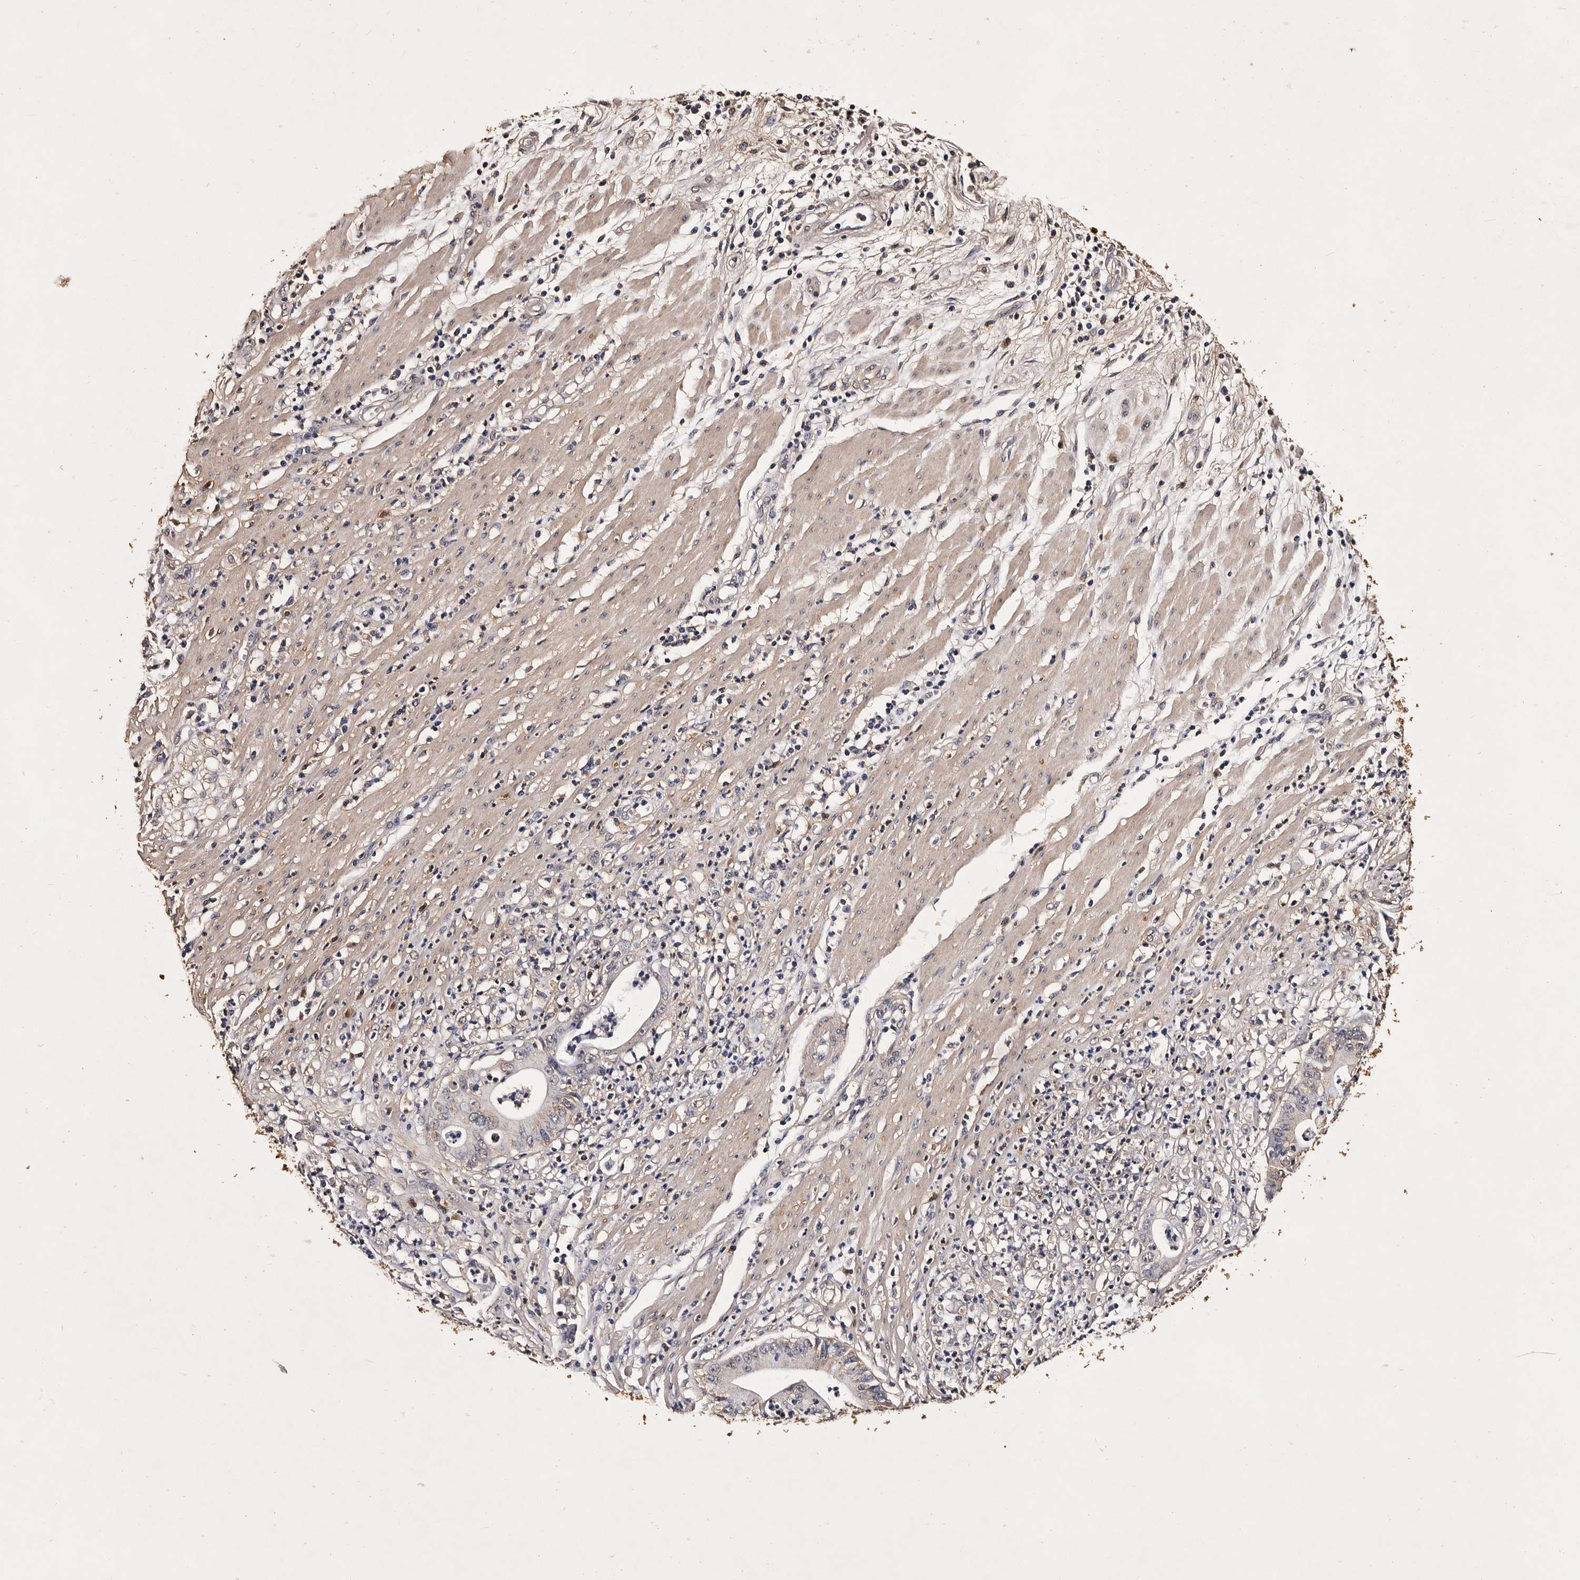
{"staining": {"intensity": "negative", "quantity": "none", "location": "none"}, "tissue": "pancreatic cancer", "cell_type": "Tumor cells", "image_type": "cancer", "snomed": [{"axis": "morphology", "description": "Adenocarcinoma, NOS"}, {"axis": "topography", "description": "Pancreas"}], "caption": "Protein analysis of adenocarcinoma (pancreatic) demonstrates no significant staining in tumor cells. The staining was performed using DAB to visualize the protein expression in brown, while the nuclei were stained in blue with hematoxylin (Magnification: 20x).", "gene": "PARS2", "patient": {"sex": "male", "age": 69}}